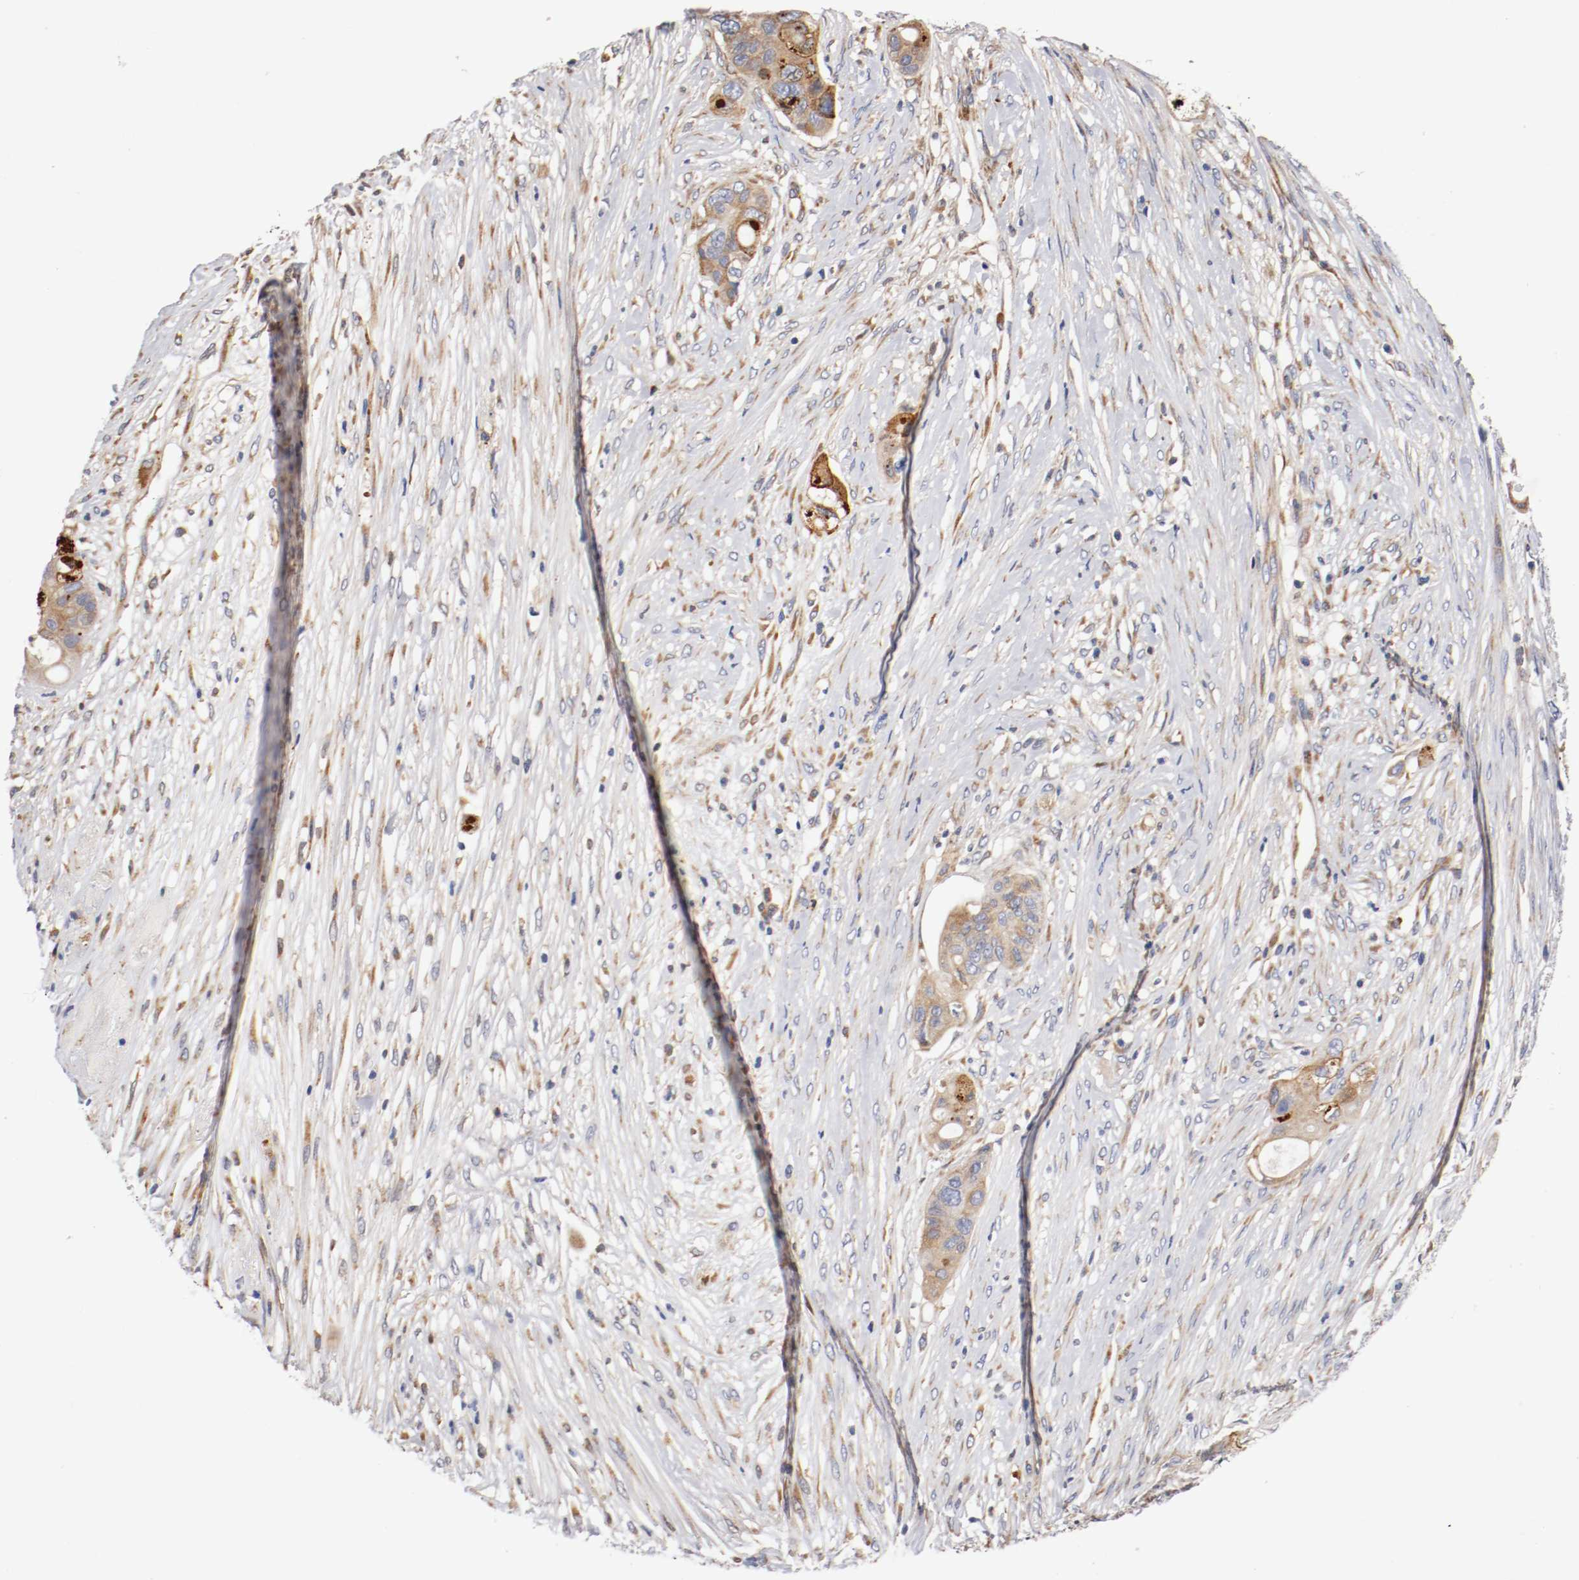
{"staining": {"intensity": "moderate", "quantity": ">75%", "location": "cytoplasmic/membranous"}, "tissue": "colorectal cancer", "cell_type": "Tumor cells", "image_type": "cancer", "snomed": [{"axis": "morphology", "description": "Adenocarcinoma, NOS"}, {"axis": "topography", "description": "Colon"}], "caption": "Colorectal adenocarcinoma stained for a protein (brown) demonstrates moderate cytoplasmic/membranous positive positivity in about >75% of tumor cells.", "gene": "TNFSF13", "patient": {"sex": "female", "age": 57}}